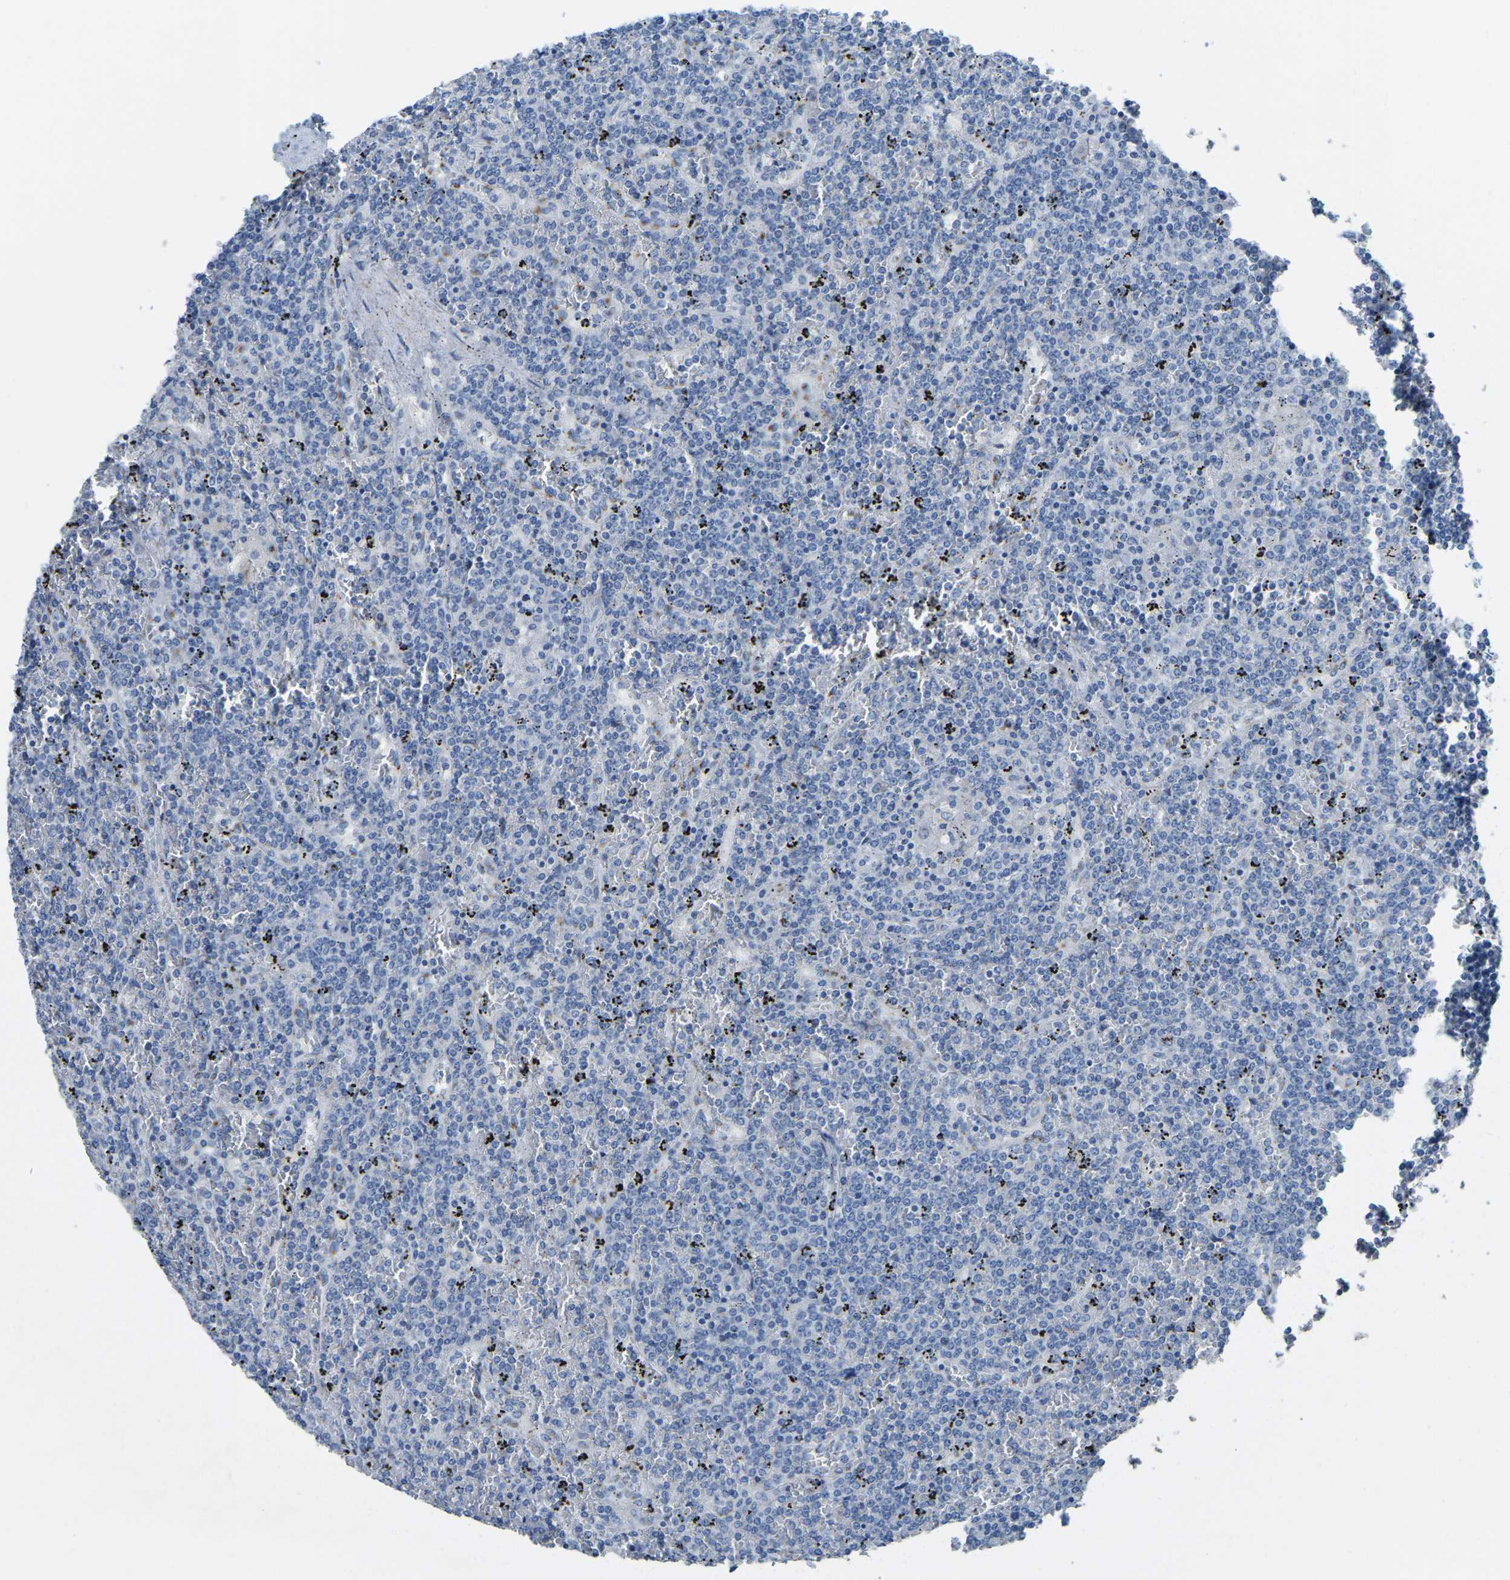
{"staining": {"intensity": "negative", "quantity": "none", "location": "none"}, "tissue": "lymphoma", "cell_type": "Tumor cells", "image_type": "cancer", "snomed": [{"axis": "morphology", "description": "Malignant lymphoma, non-Hodgkin's type, Low grade"}, {"axis": "topography", "description": "Spleen"}], "caption": "High power microscopy histopathology image of an immunohistochemistry micrograph of lymphoma, revealing no significant staining in tumor cells. Brightfield microscopy of immunohistochemistry stained with DAB (brown) and hematoxylin (blue), captured at high magnification.", "gene": "FAM174A", "patient": {"sex": "female", "age": 19}}